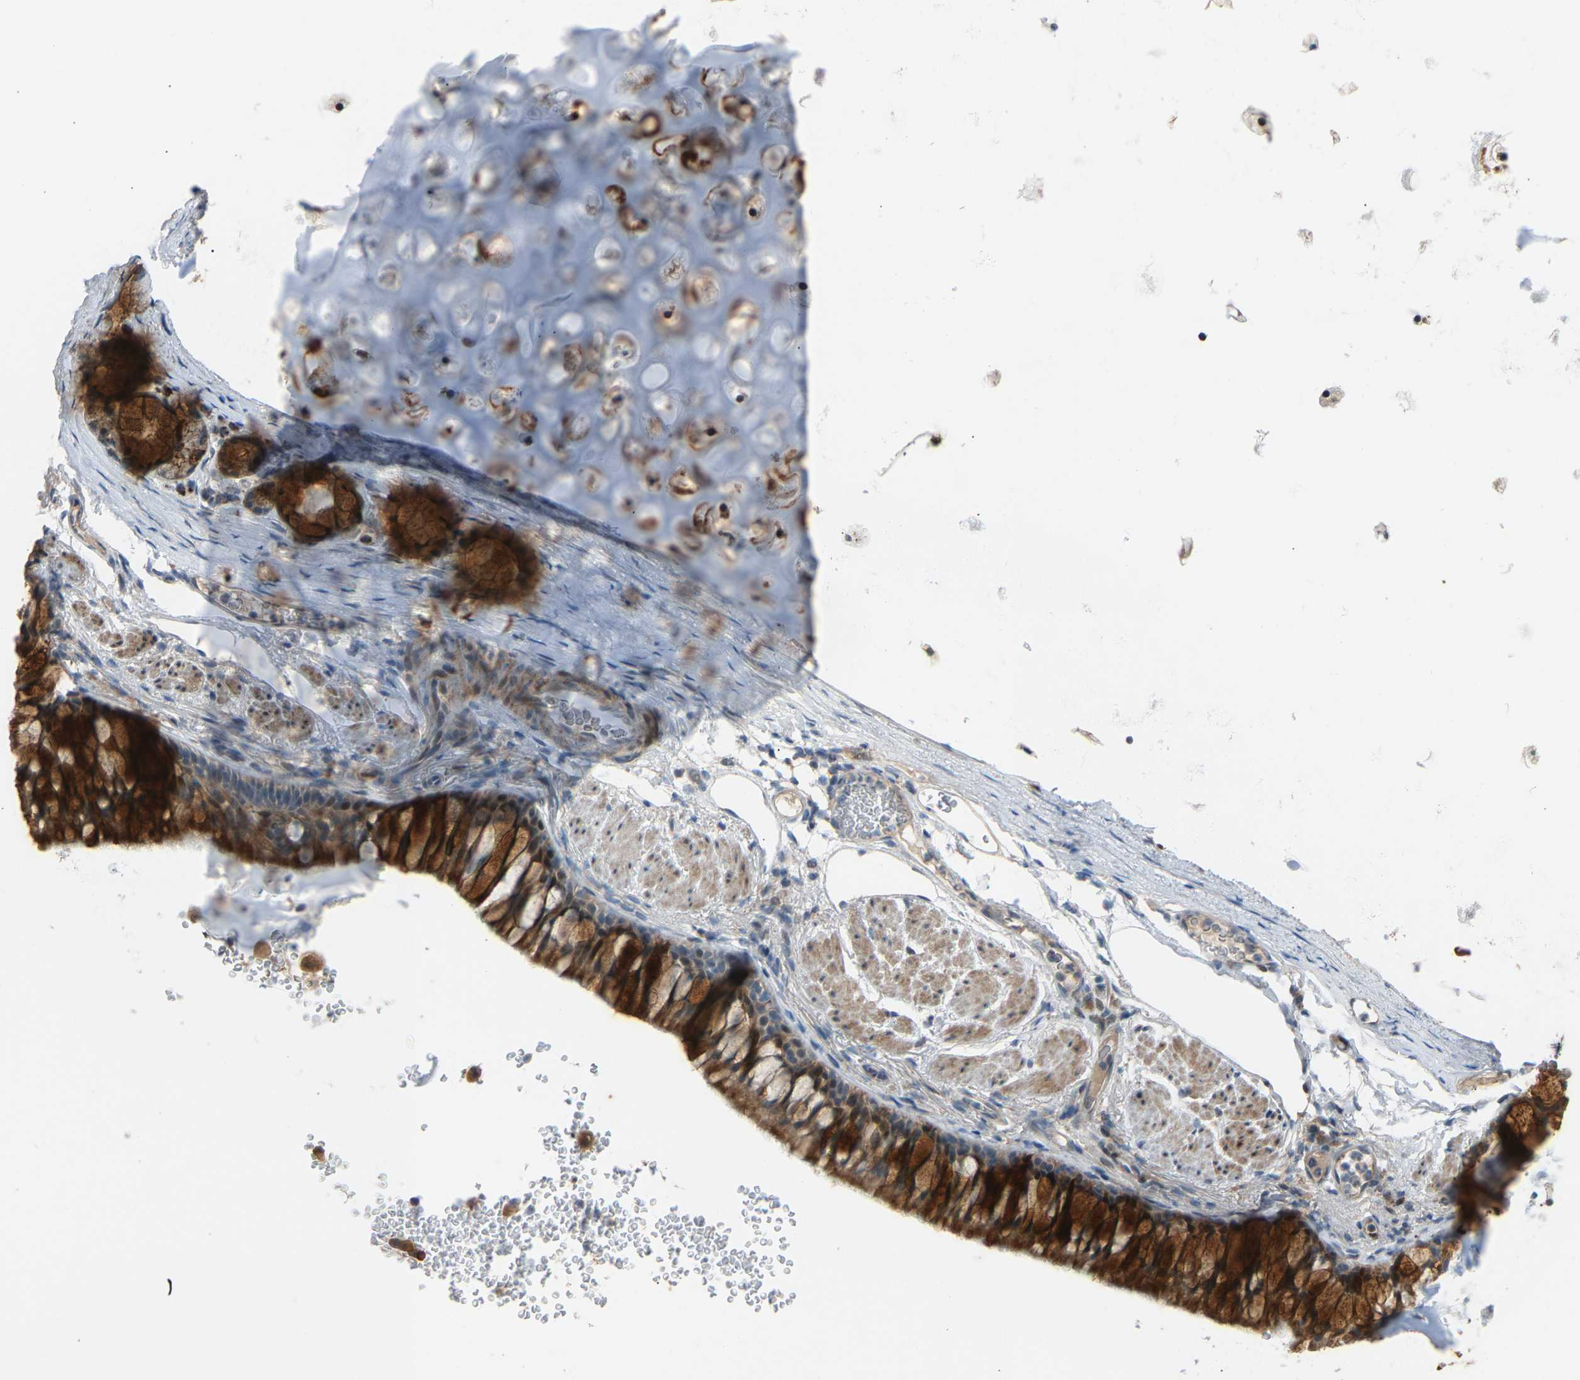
{"staining": {"intensity": "moderate", "quantity": ">75%", "location": "cytoplasmic/membranous,nuclear"}, "tissue": "bronchus", "cell_type": "Respiratory epithelial cells", "image_type": "normal", "snomed": [{"axis": "morphology", "description": "Normal tissue, NOS"}, {"axis": "topography", "description": "Cartilage tissue"}, {"axis": "topography", "description": "Bronchus"}], "caption": "Protein expression analysis of unremarkable bronchus shows moderate cytoplasmic/membranous,nuclear expression in approximately >75% of respiratory epithelial cells.", "gene": "VPS41", "patient": {"sex": "female", "age": 53}}